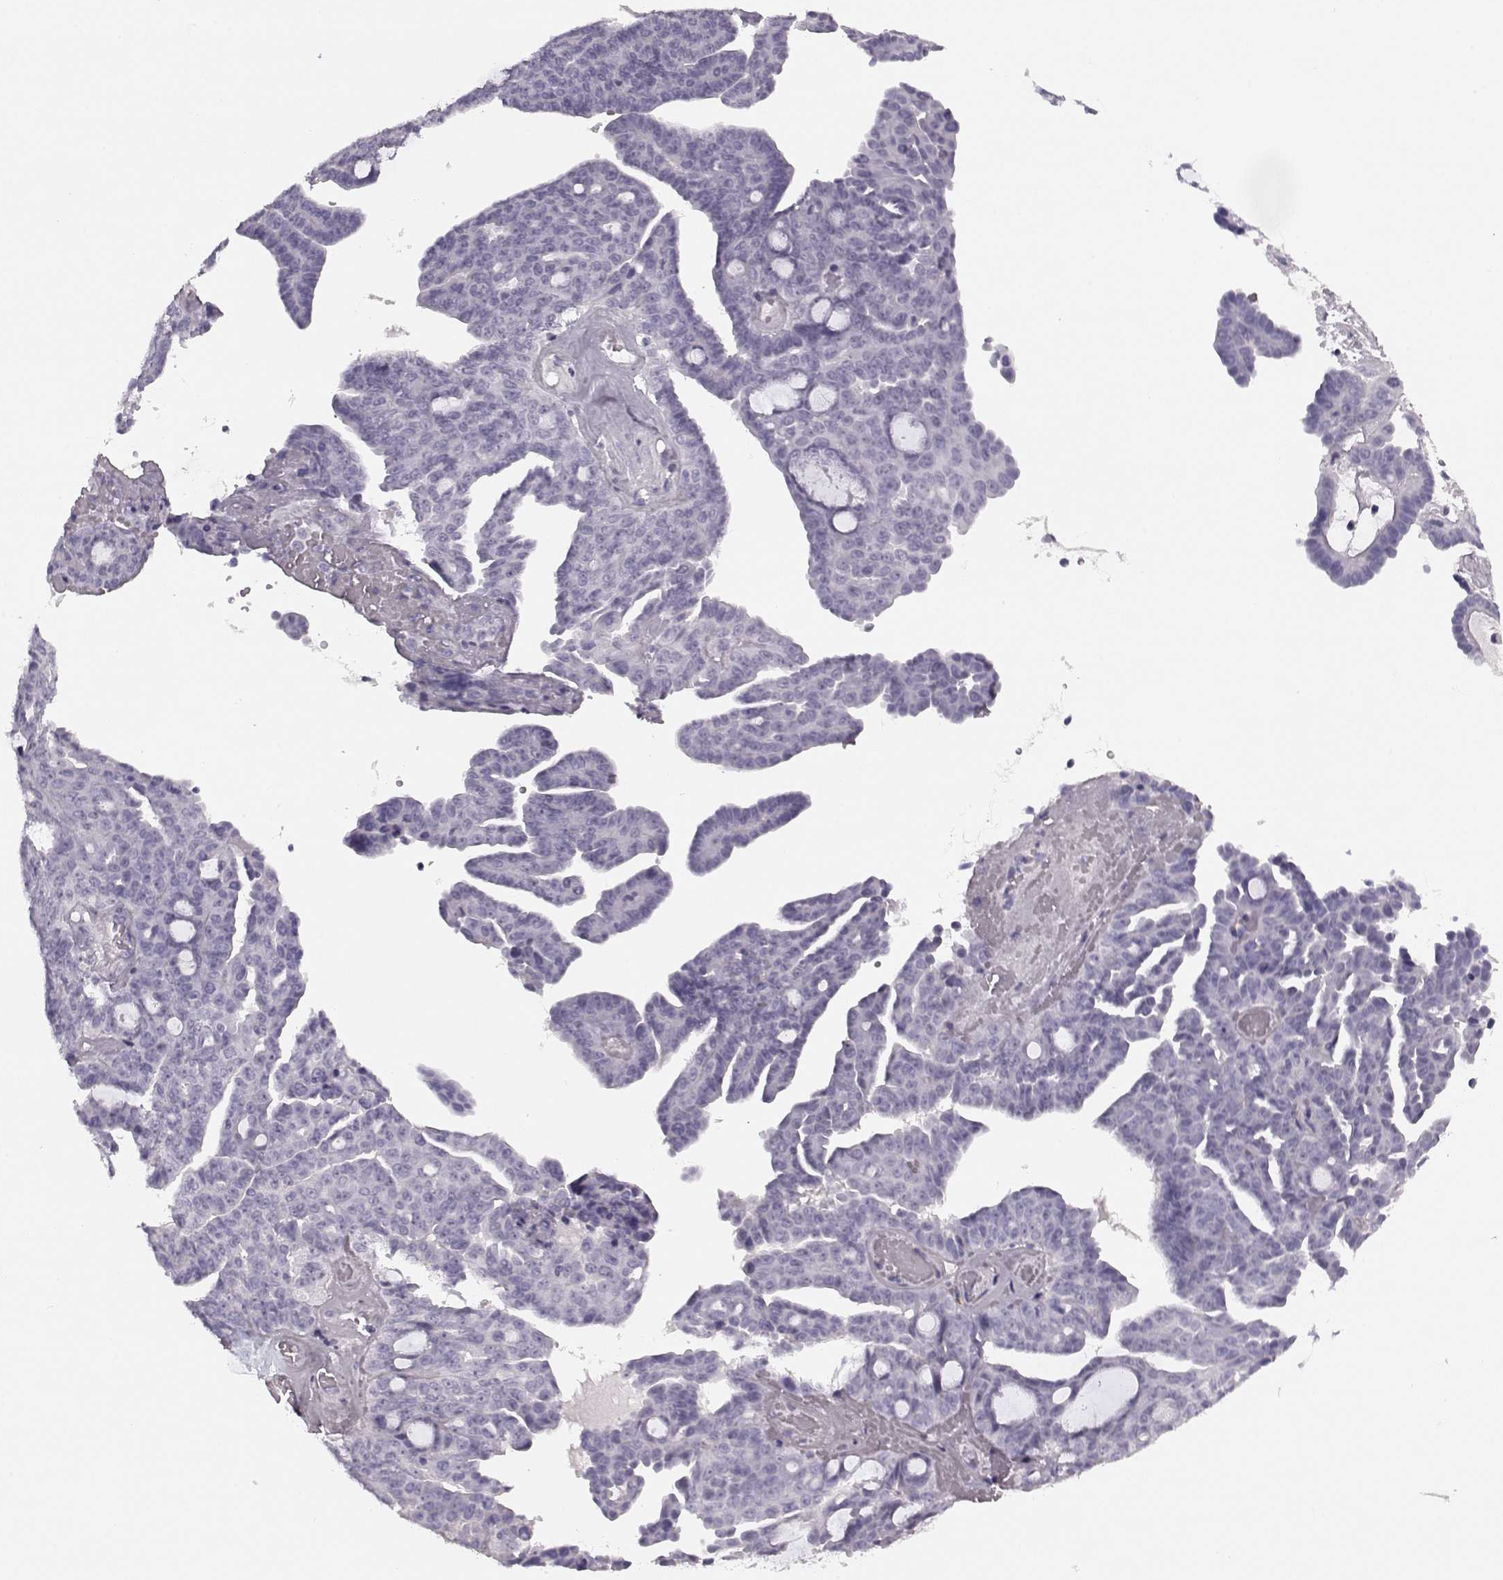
{"staining": {"intensity": "negative", "quantity": "none", "location": "none"}, "tissue": "ovarian cancer", "cell_type": "Tumor cells", "image_type": "cancer", "snomed": [{"axis": "morphology", "description": "Cystadenocarcinoma, serous, NOS"}, {"axis": "topography", "description": "Ovary"}], "caption": "The immunohistochemistry micrograph has no significant staining in tumor cells of ovarian cancer (serous cystadenocarcinoma) tissue.", "gene": "AIPL1", "patient": {"sex": "female", "age": 71}}